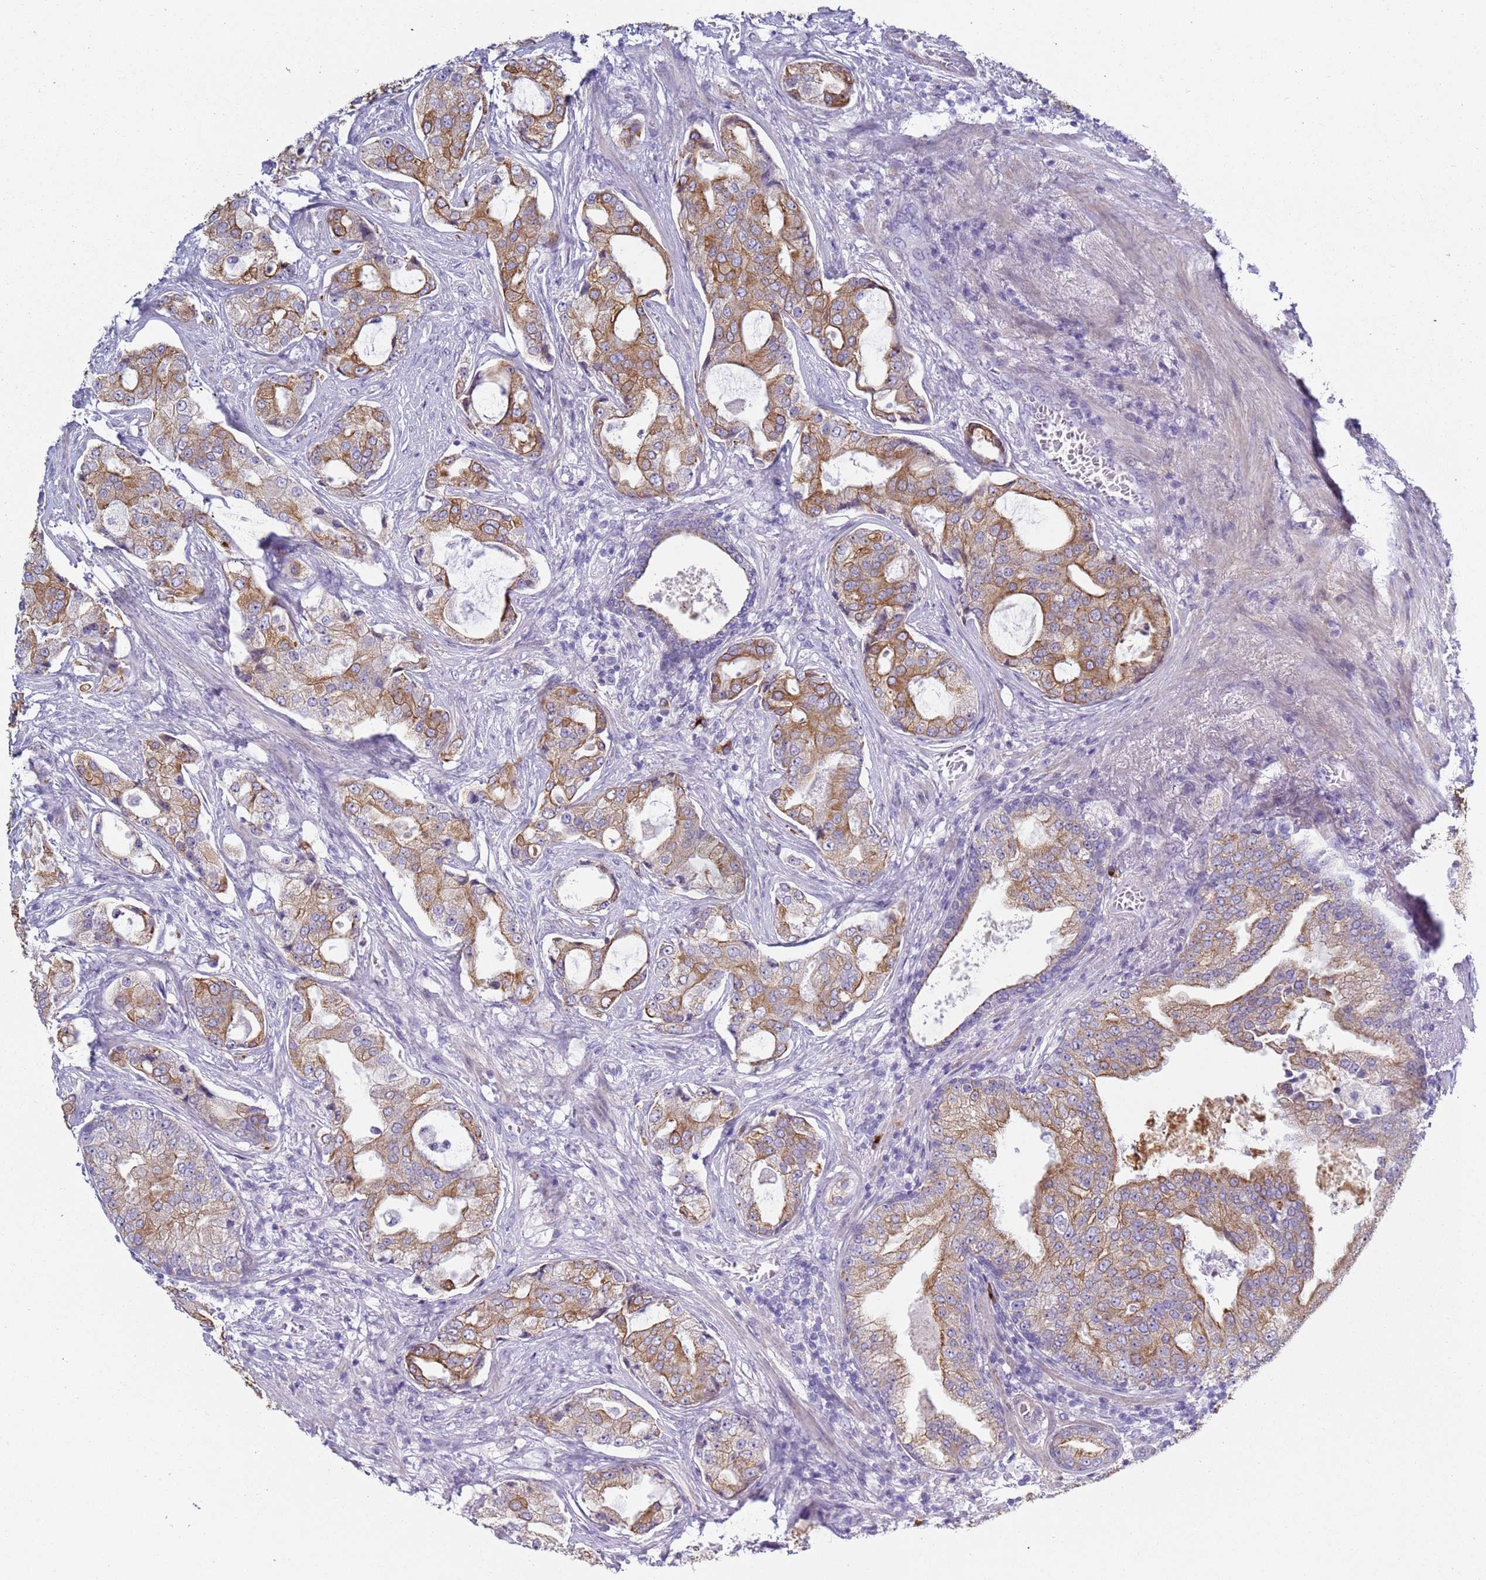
{"staining": {"intensity": "moderate", "quantity": ">75%", "location": "cytoplasmic/membranous"}, "tissue": "prostate cancer", "cell_type": "Tumor cells", "image_type": "cancer", "snomed": [{"axis": "morphology", "description": "Adenocarcinoma, High grade"}, {"axis": "topography", "description": "Prostate"}], "caption": "Immunohistochemical staining of prostate cancer reveals medium levels of moderate cytoplasmic/membranous protein staining in approximately >75% of tumor cells.", "gene": "NPAP1", "patient": {"sex": "male", "age": 68}}